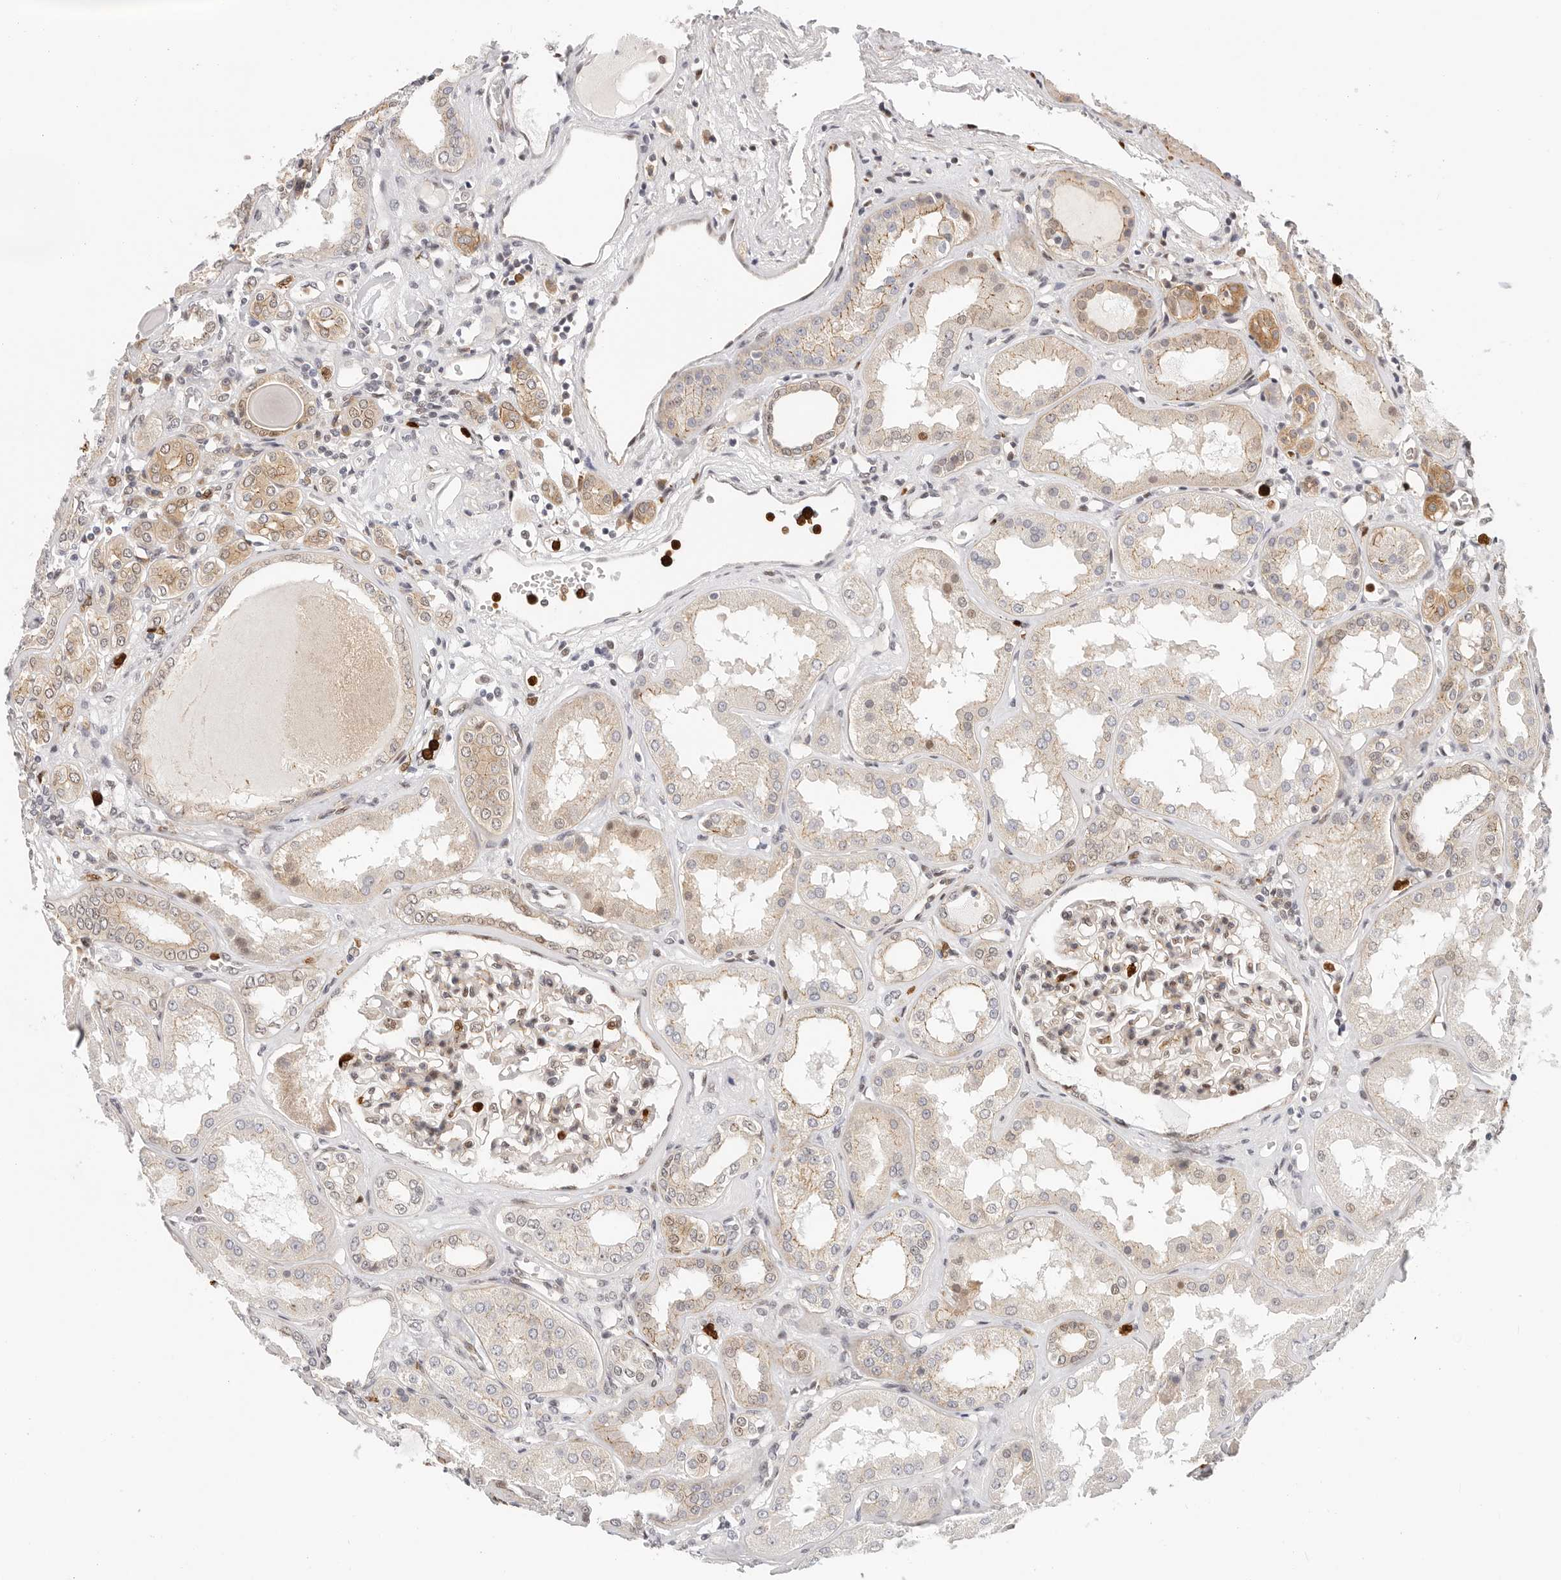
{"staining": {"intensity": "moderate", "quantity": "<25%", "location": "nuclear"}, "tissue": "kidney", "cell_type": "Cells in glomeruli", "image_type": "normal", "snomed": [{"axis": "morphology", "description": "Normal tissue, NOS"}, {"axis": "topography", "description": "Kidney"}], "caption": "Kidney stained for a protein (brown) displays moderate nuclear positive staining in about <25% of cells in glomeruli.", "gene": "AFDN", "patient": {"sex": "female", "age": 56}}